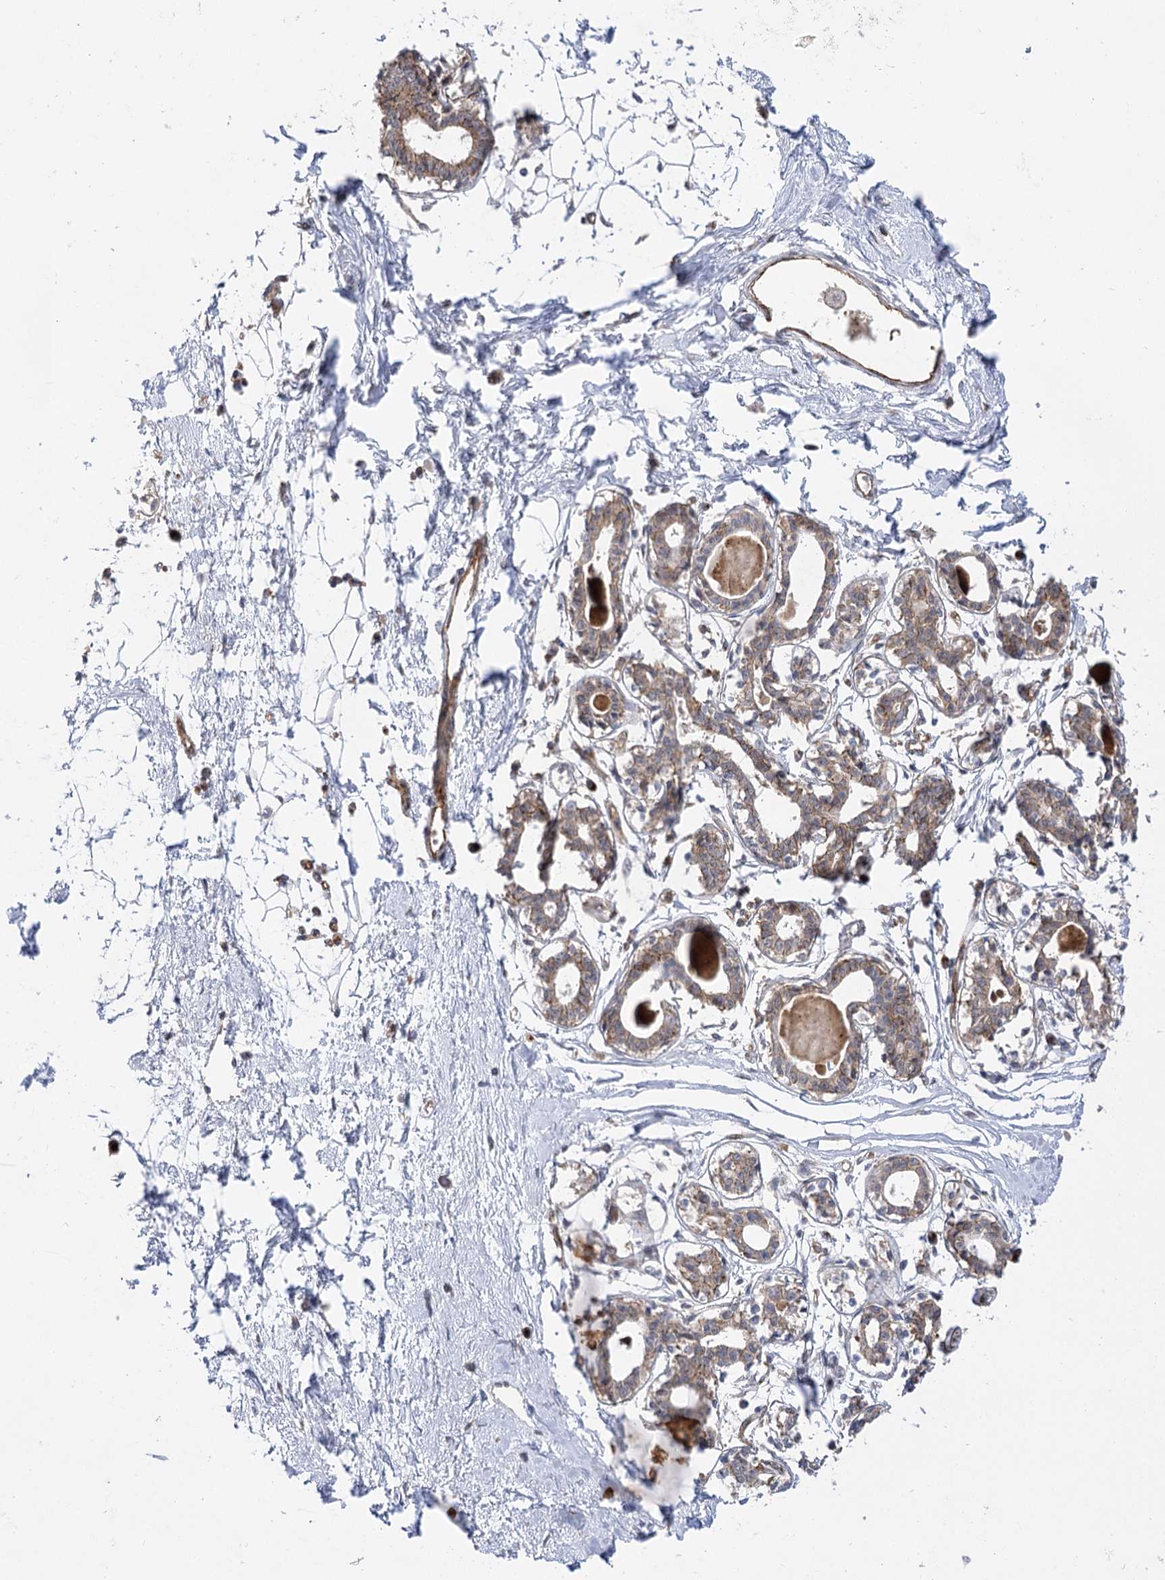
{"staining": {"intensity": "negative", "quantity": "none", "location": "none"}, "tissue": "breast", "cell_type": "Adipocytes", "image_type": "normal", "snomed": [{"axis": "morphology", "description": "Normal tissue, NOS"}, {"axis": "topography", "description": "Breast"}], "caption": "Adipocytes show no significant expression in normal breast. (Brightfield microscopy of DAB (3,3'-diaminobenzidine) IHC at high magnification).", "gene": "ARHGAP31", "patient": {"sex": "female", "age": 45}}